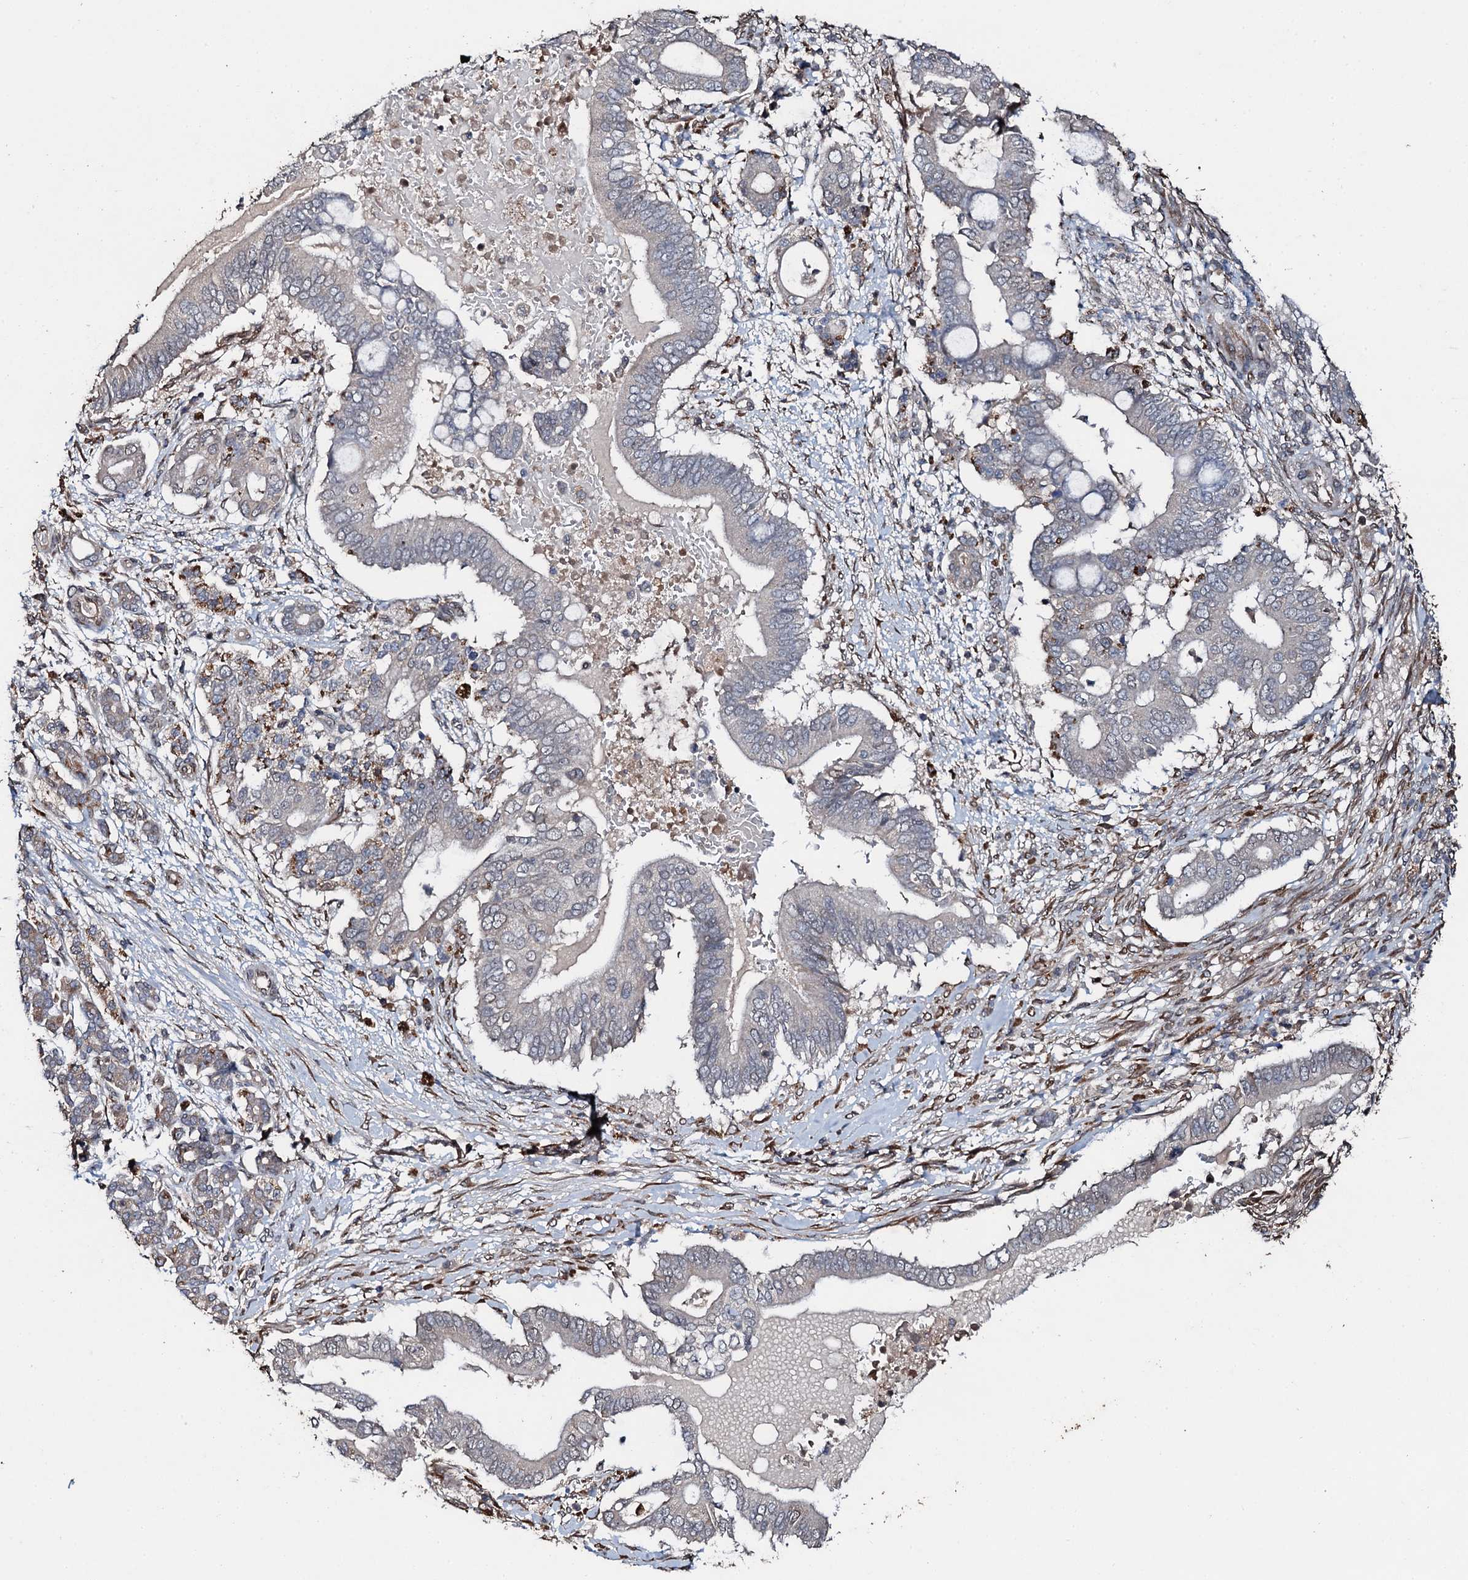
{"staining": {"intensity": "negative", "quantity": "none", "location": "none"}, "tissue": "pancreatic cancer", "cell_type": "Tumor cells", "image_type": "cancer", "snomed": [{"axis": "morphology", "description": "Adenocarcinoma, NOS"}, {"axis": "topography", "description": "Pancreas"}], "caption": "Immunohistochemistry (IHC) image of neoplastic tissue: pancreatic cancer stained with DAB displays no significant protein positivity in tumor cells.", "gene": "ADAMTS10", "patient": {"sex": "male", "age": 68}}